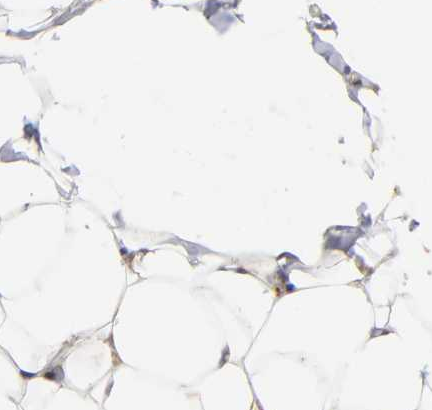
{"staining": {"intensity": "weak", "quantity": ">75%", "location": "cytoplasmic/membranous"}, "tissue": "adipose tissue", "cell_type": "Adipocytes", "image_type": "normal", "snomed": [{"axis": "morphology", "description": "Normal tissue, NOS"}, {"axis": "topography", "description": "Soft tissue"}], "caption": "Adipose tissue stained with a protein marker shows weak staining in adipocytes.", "gene": "EIF5", "patient": {"sex": "male", "age": 26}}